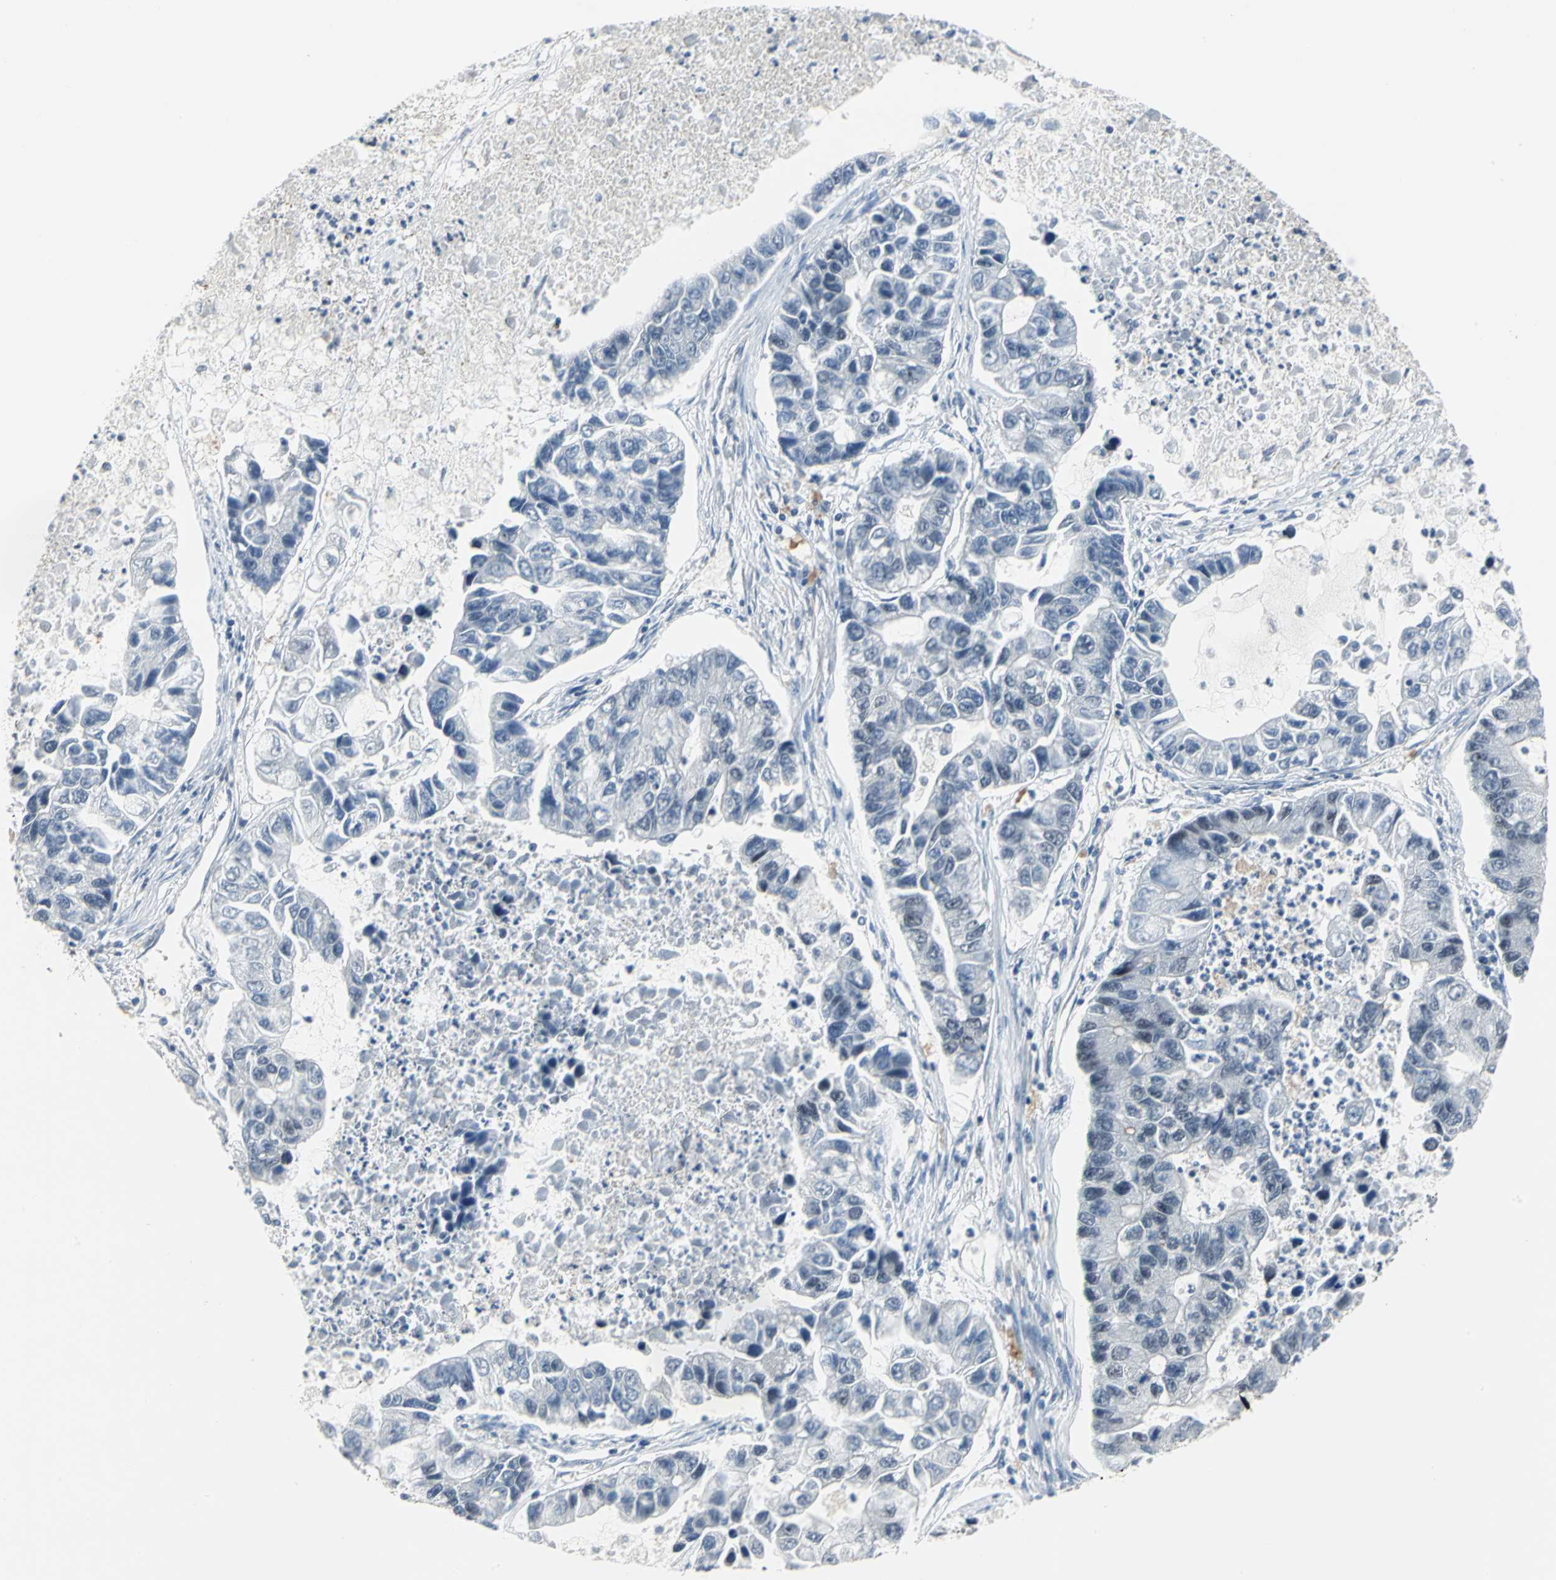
{"staining": {"intensity": "weak", "quantity": "25%-75%", "location": "nuclear"}, "tissue": "lung cancer", "cell_type": "Tumor cells", "image_type": "cancer", "snomed": [{"axis": "morphology", "description": "Adenocarcinoma, NOS"}, {"axis": "topography", "description": "Lung"}], "caption": "DAB (3,3'-diaminobenzidine) immunohistochemical staining of lung cancer (adenocarcinoma) reveals weak nuclear protein positivity in approximately 25%-75% of tumor cells.", "gene": "GLI3", "patient": {"sex": "female", "age": 51}}